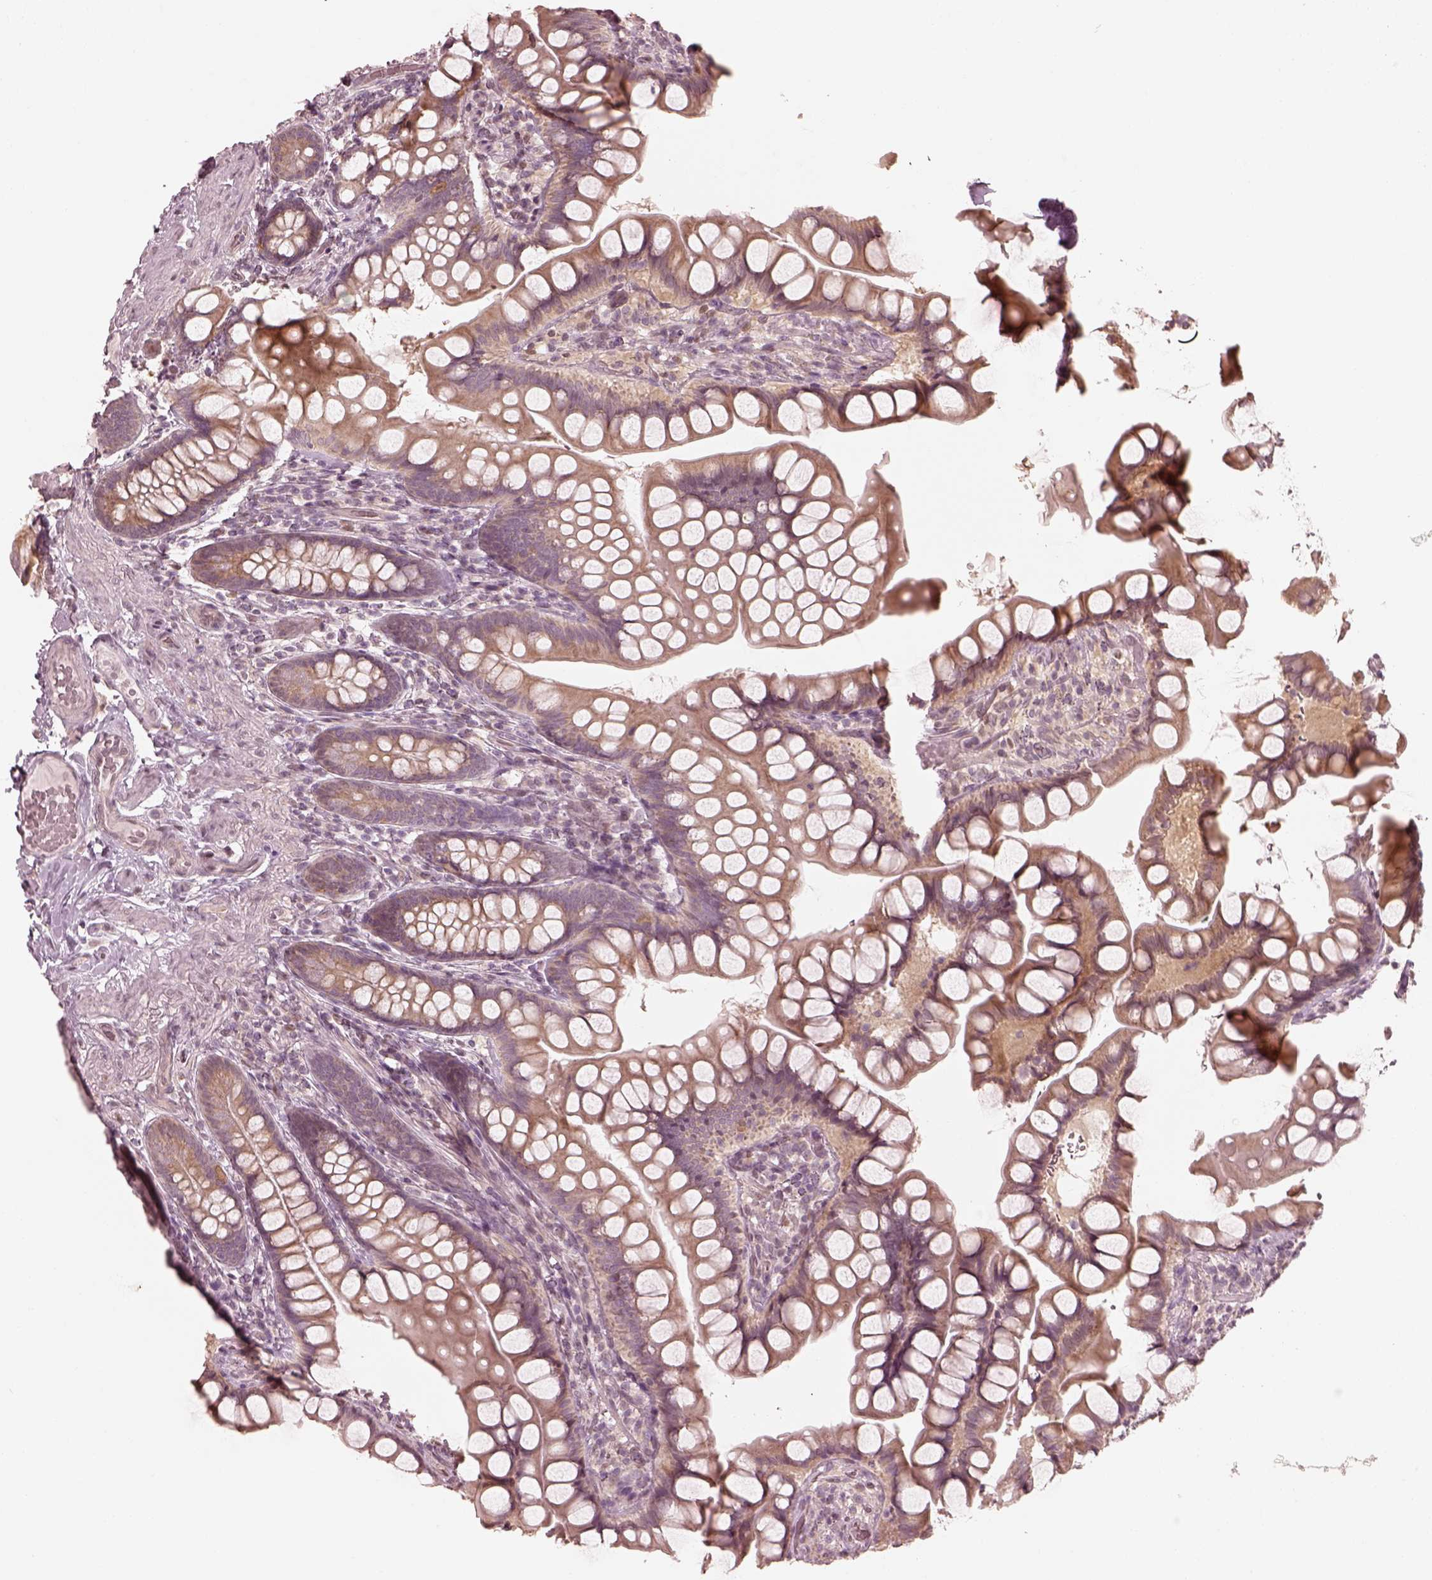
{"staining": {"intensity": "weak", "quantity": ">75%", "location": "cytoplasmic/membranous"}, "tissue": "small intestine", "cell_type": "Glandular cells", "image_type": "normal", "snomed": [{"axis": "morphology", "description": "Normal tissue, NOS"}, {"axis": "topography", "description": "Small intestine"}], "caption": "Protein staining displays weak cytoplasmic/membranous expression in approximately >75% of glandular cells in benign small intestine. The staining is performed using DAB (3,3'-diaminobenzidine) brown chromogen to label protein expression. The nuclei are counter-stained blue using hematoxylin.", "gene": "IQCB1", "patient": {"sex": "male", "age": 70}}